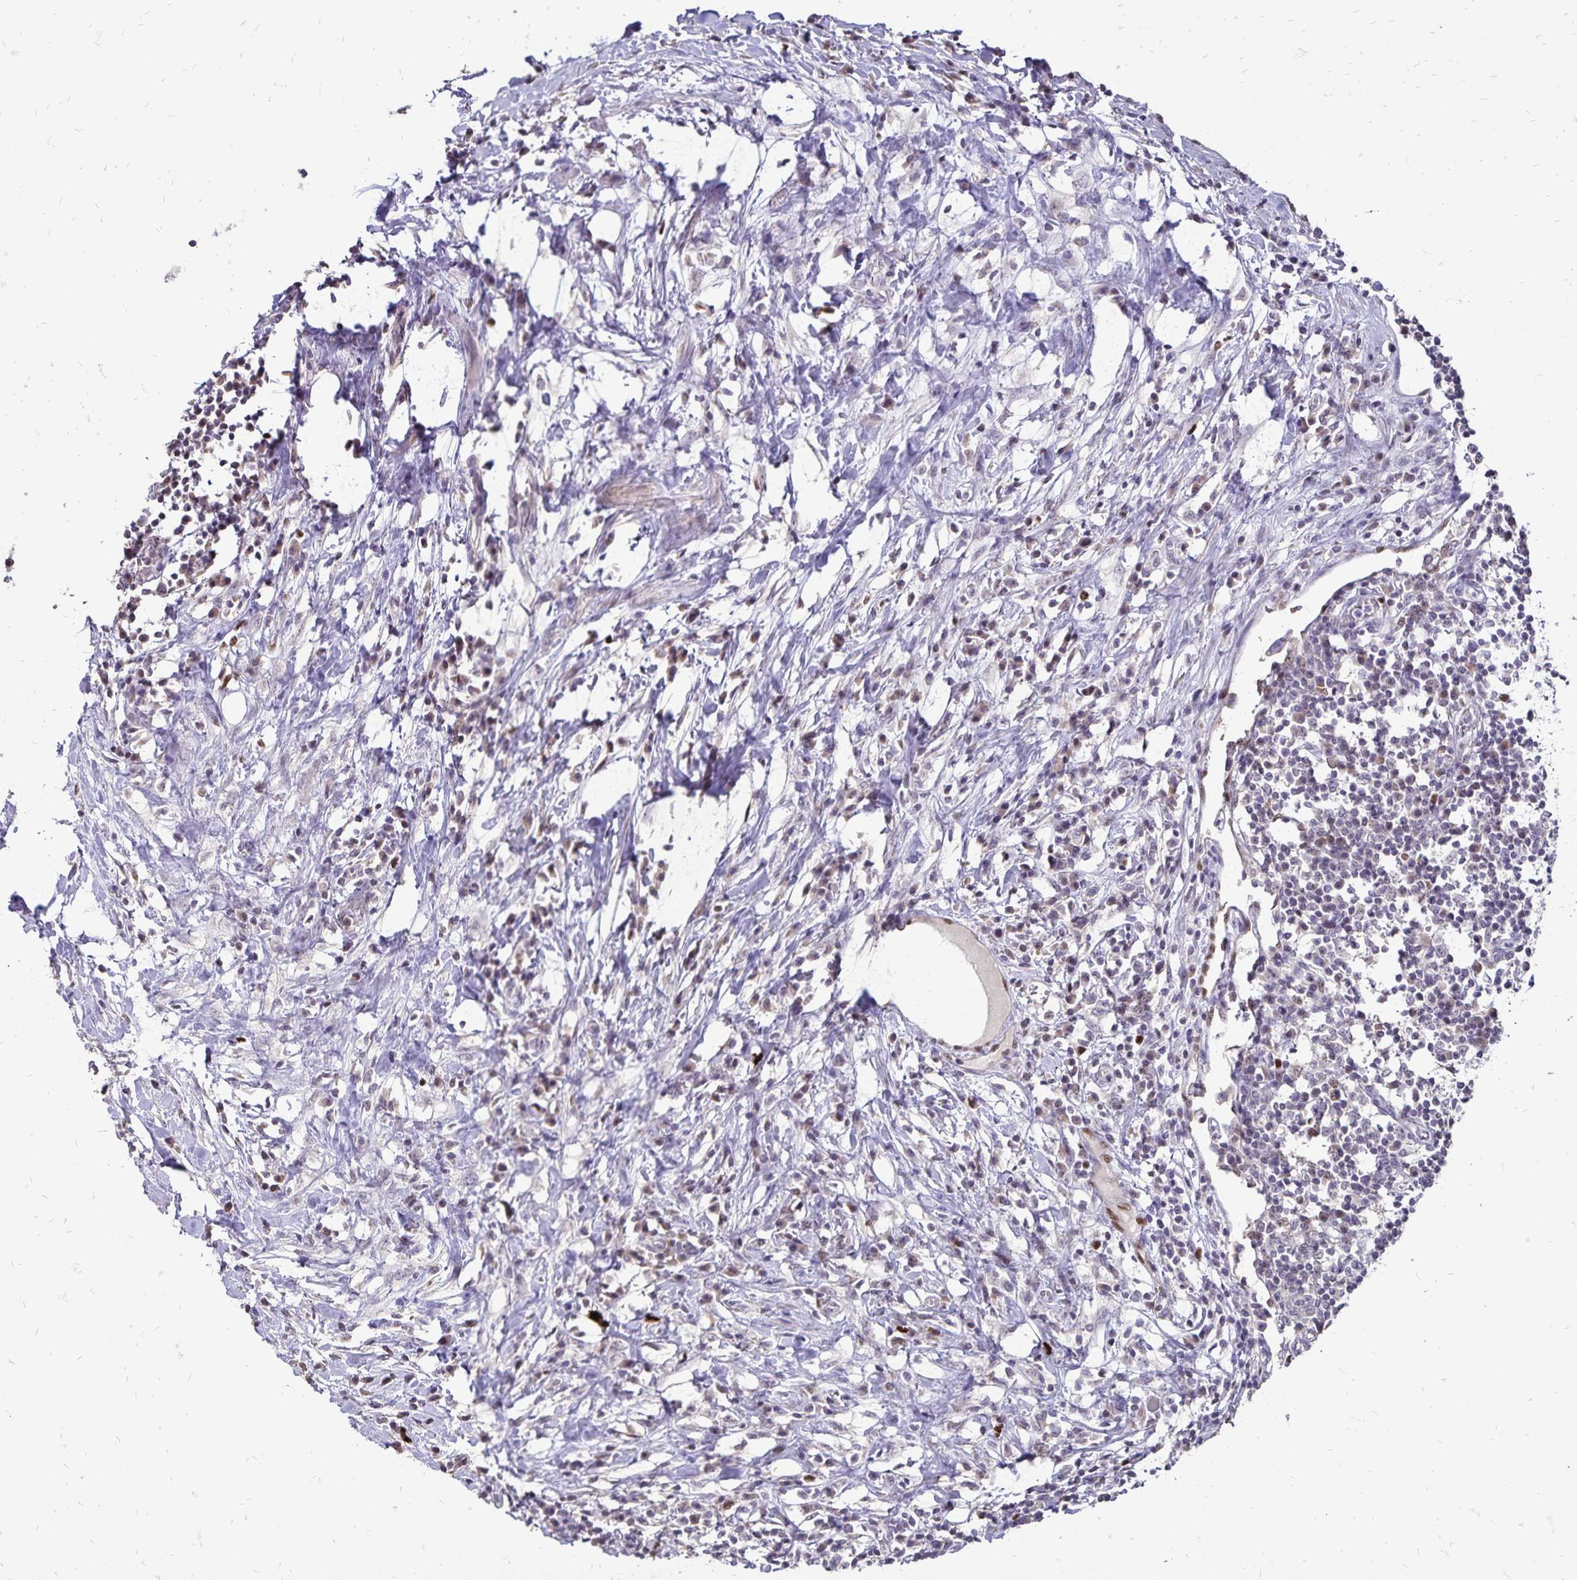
{"staining": {"intensity": "negative", "quantity": "none", "location": "none"}, "tissue": "lymph node", "cell_type": "Germinal center cells", "image_type": "normal", "snomed": [{"axis": "morphology", "description": "Normal tissue, NOS"}, {"axis": "topography", "description": "Lymph node"}], "caption": "DAB (3,3'-diaminobenzidine) immunohistochemical staining of benign lymph node reveals no significant staining in germinal center cells. The staining is performed using DAB (3,3'-diaminobenzidine) brown chromogen with nuclei counter-stained in using hematoxylin.", "gene": "POLB", "patient": {"sex": "male", "age": 67}}